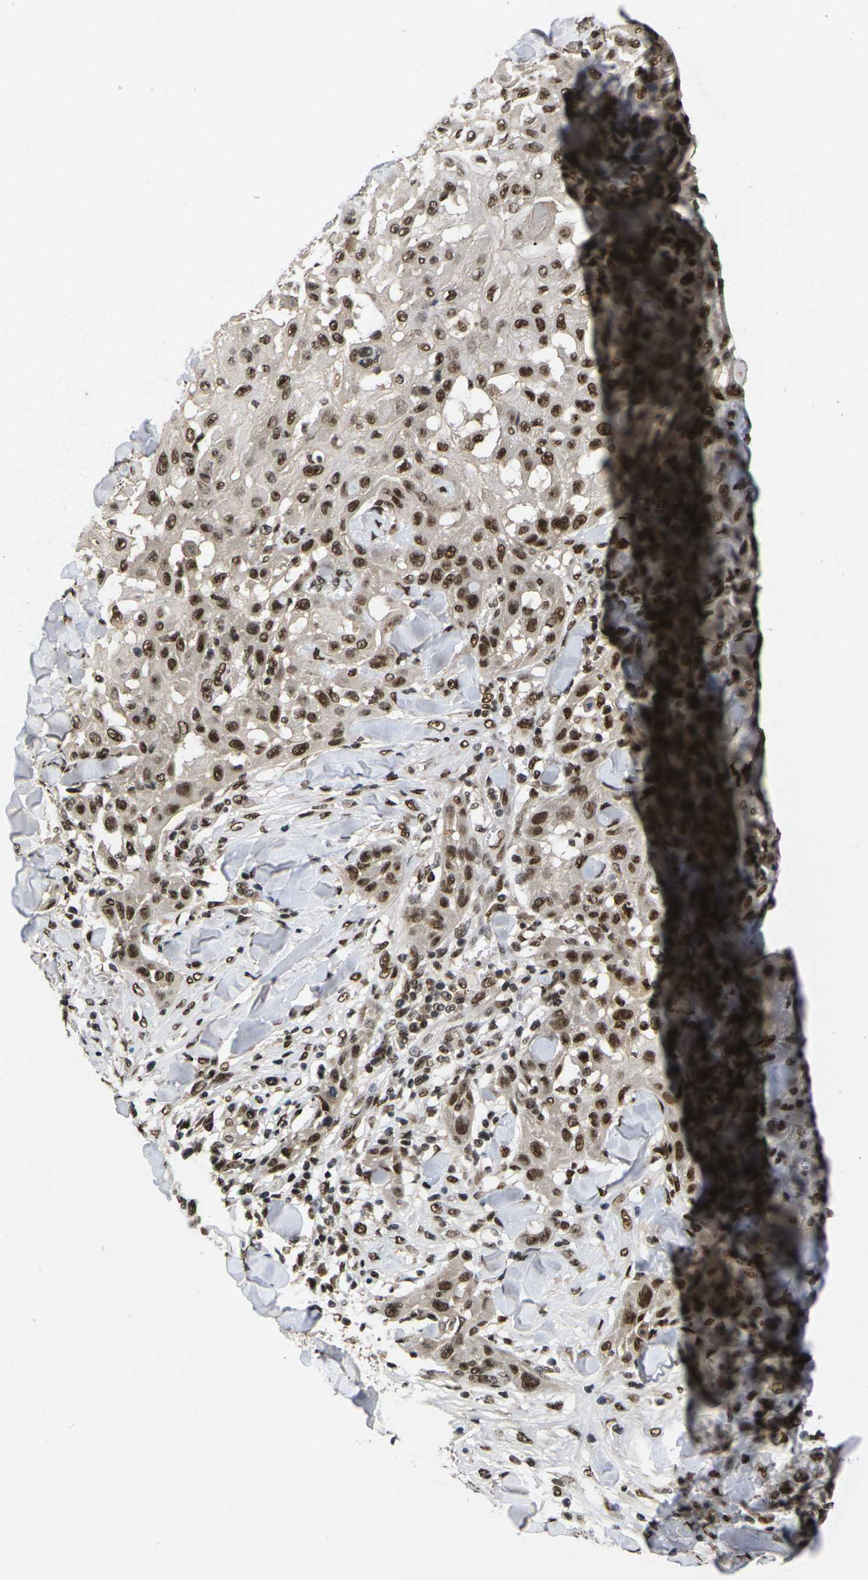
{"staining": {"intensity": "strong", "quantity": ">75%", "location": "nuclear"}, "tissue": "skin cancer", "cell_type": "Tumor cells", "image_type": "cancer", "snomed": [{"axis": "morphology", "description": "Squamous cell carcinoma, NOS"}, {"axis": "topography", "description": "Skin"}], "caption": "Approximately >75% of tumor cells in human squamous cell carcinoma (skin) reveal strong nuclear protein staining as visualized by brown immunohistochemical staining.", "gene": "GTF2E1", "patient": {"sex": "male", "age": 24}}